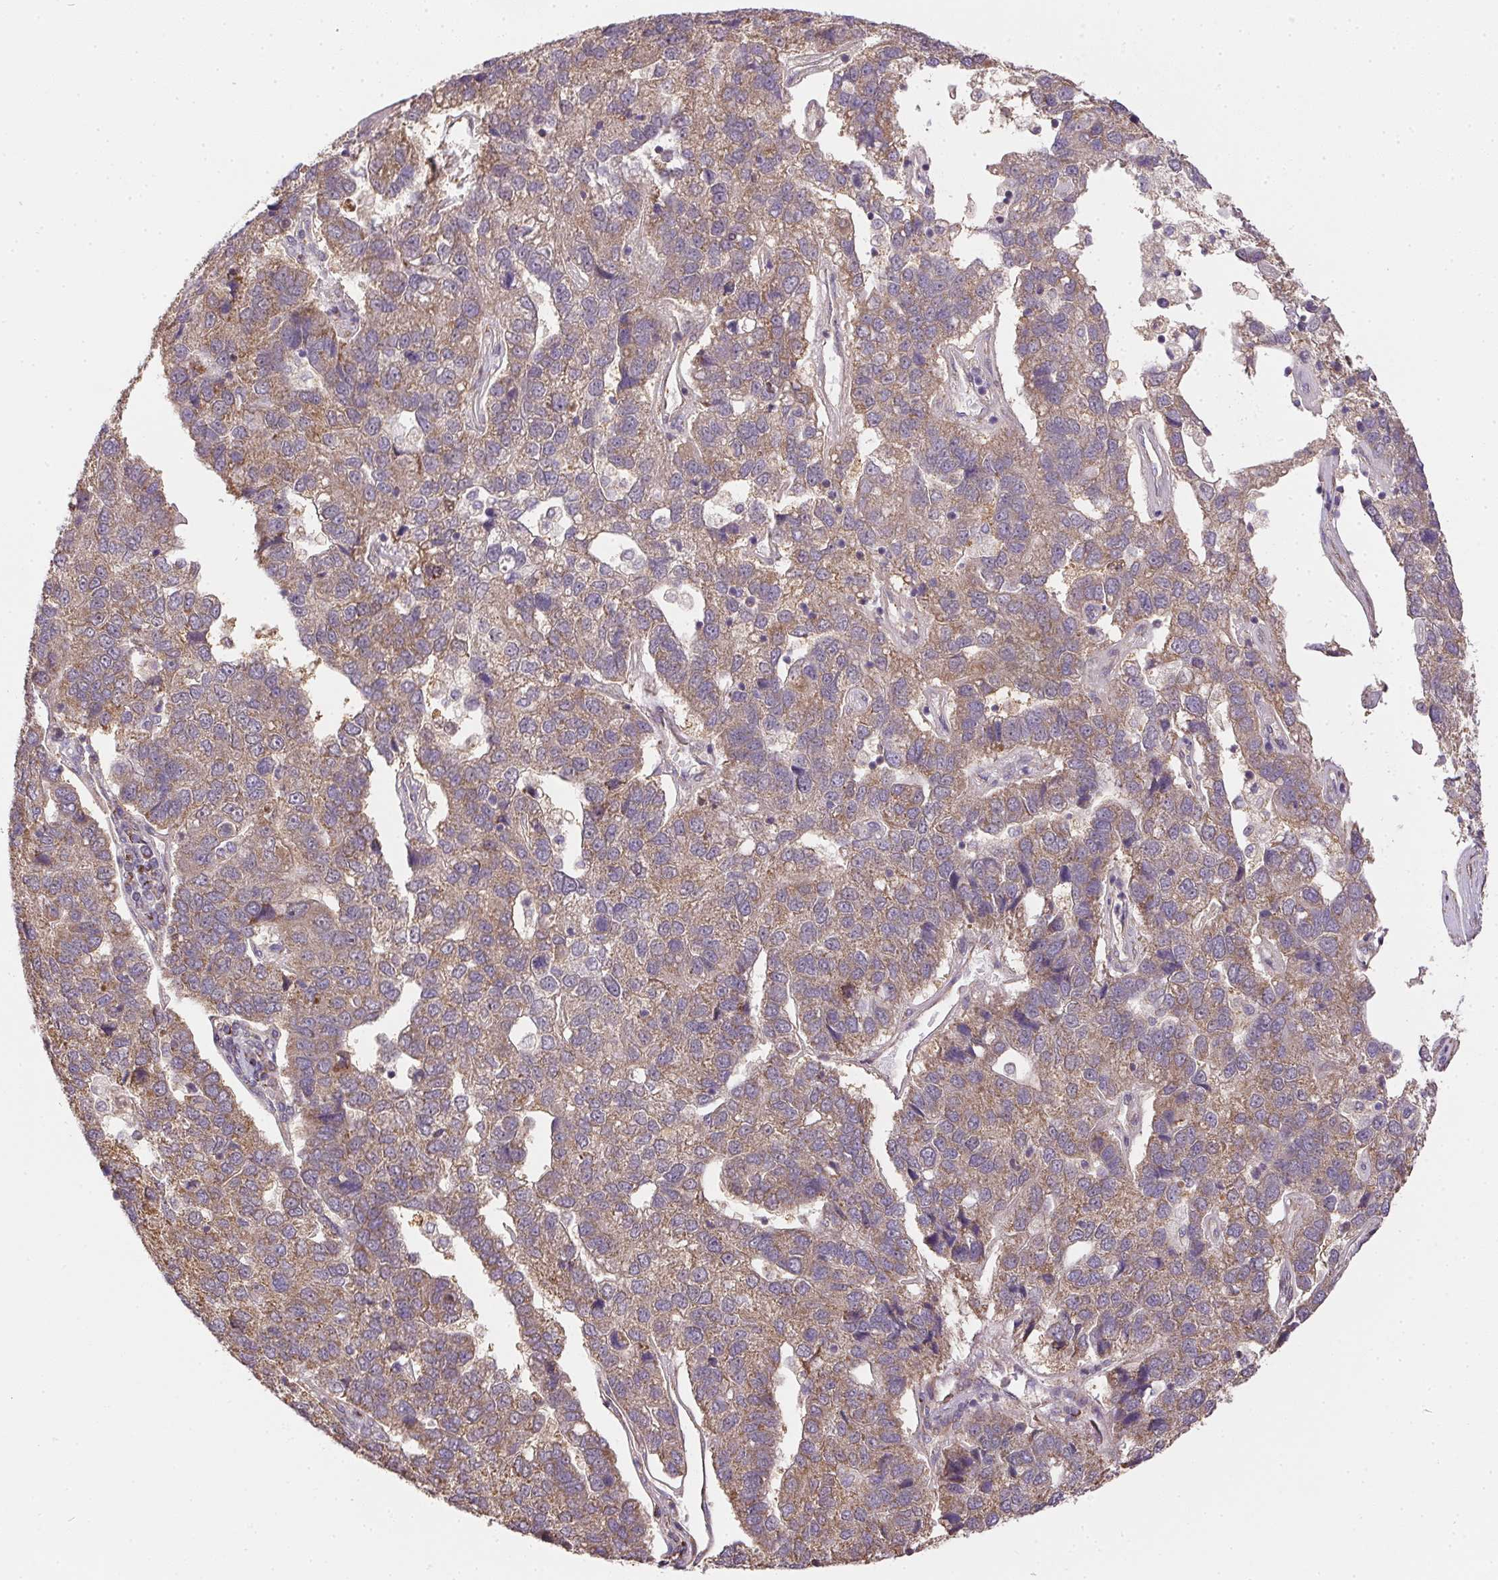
{"staining": {"intensity": "moderate", "quantity": ">75%", "location": "cytoplasmic/membranous"}, "tissue": "pancreatic cancer", "cell_type": "Tumor cells", "image_type": "cancer", "snomed": [{"axis": "morphology", "description": "Adenocarcinoma, NOS"}, {"axis": "topography", "description": "Pancreas"}], "caption": "Immunohistochemistry photomicrograph of adenocarcinoma (pancreatic) stained for a protein (brown), which demonstrates medium levels of moderate cytoplasmic/membranous staining in about >75% of tumor cells.", "gene": "REV3L", "patient": {"sex": "female", "age": 61}}